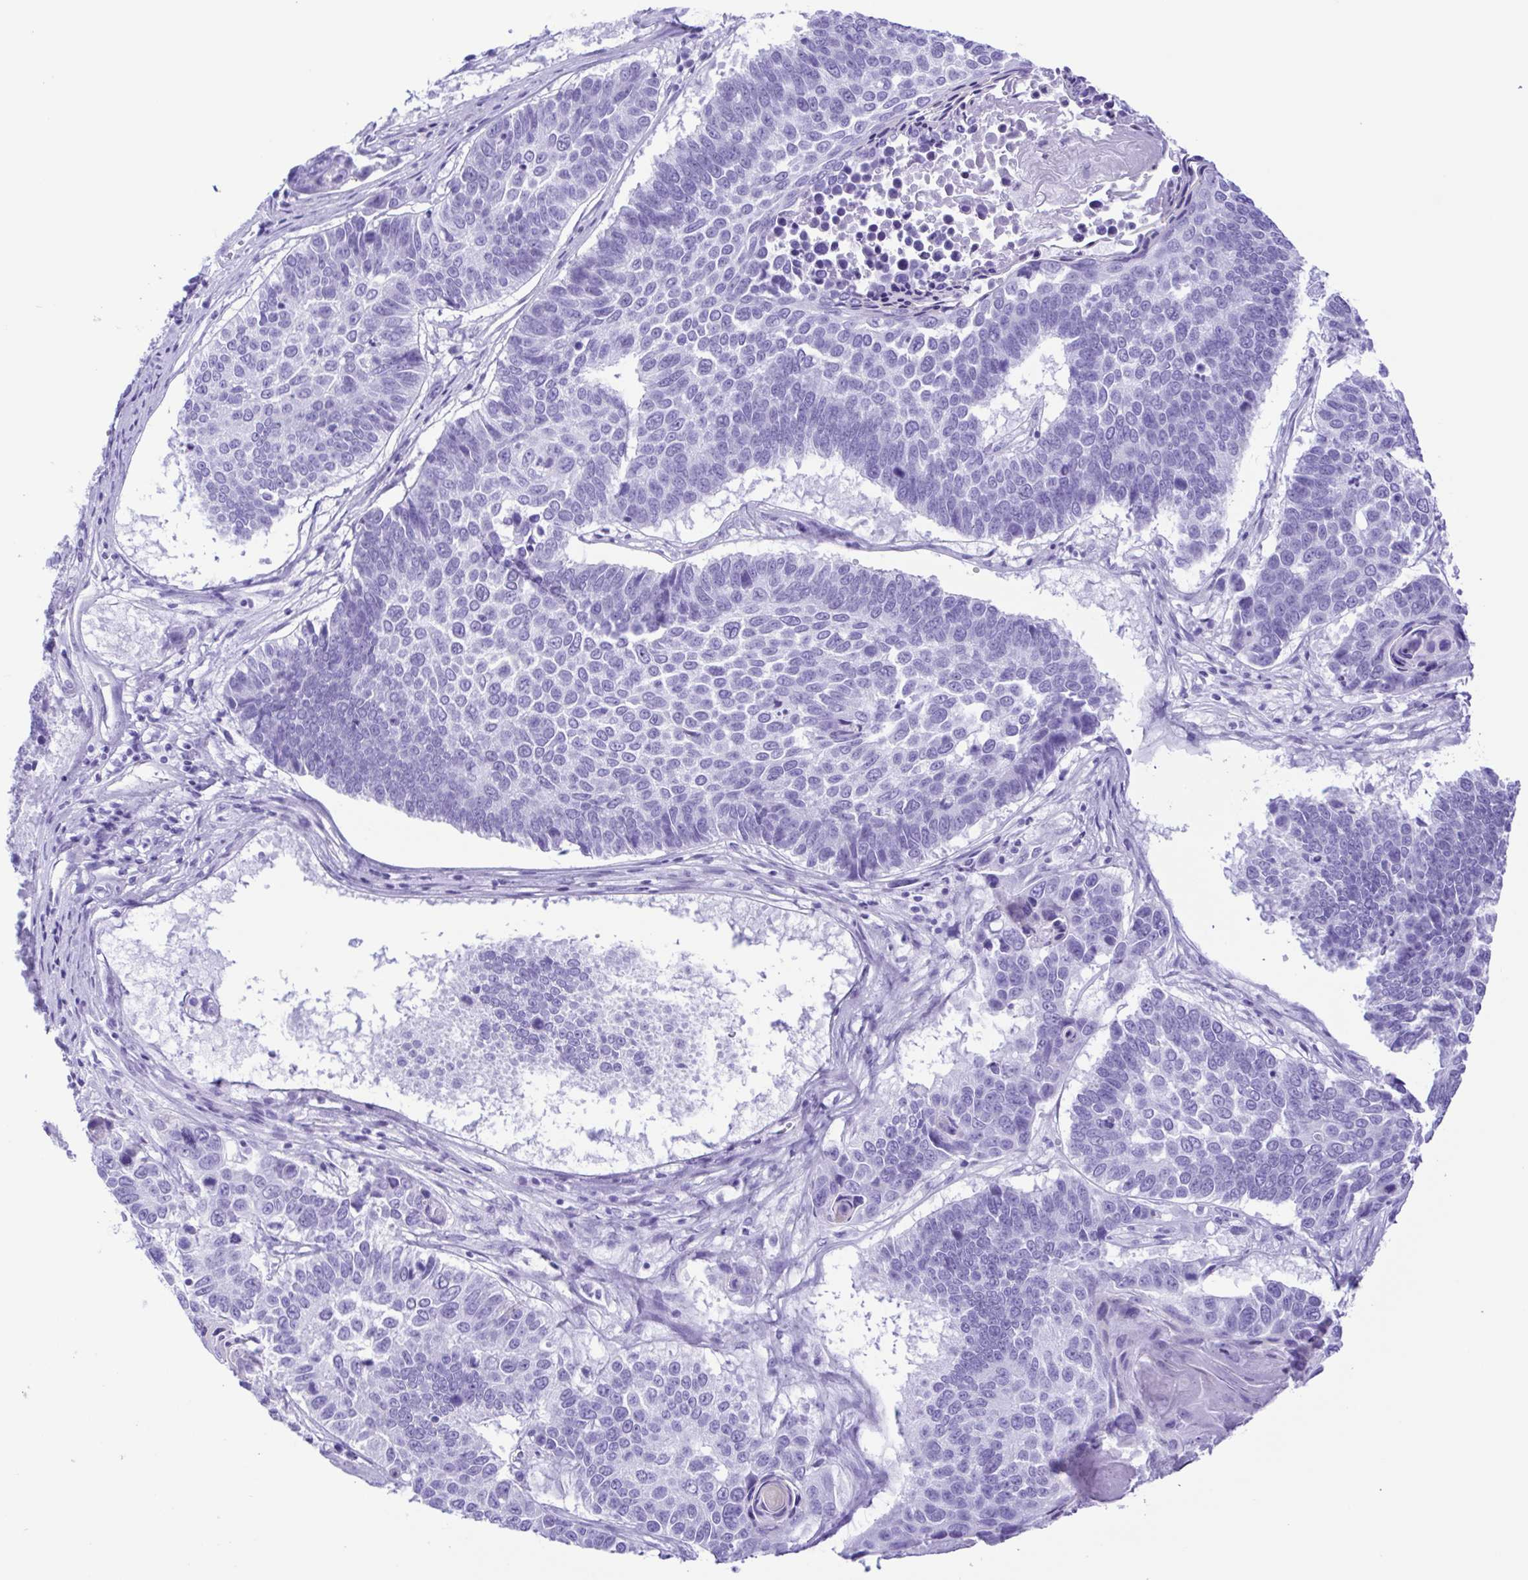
{"staining": {"intensity": "negative", "quantity": "none", "location": "none"}, "tissue": "lung cancer", "cell_type": "Tumor cells", "image_type": "cancer", "snomed": [{"axis": "morphology", "description": "Squamous cell carcinoma, NOS"}, {"axis": "topography", "description": "Lung"}], "caption": "A photomicrograph of human lung cancer is negative for staining in tumor cells.", "gene": "ERP27", "patient": {"sex": "male", "age": 73}}